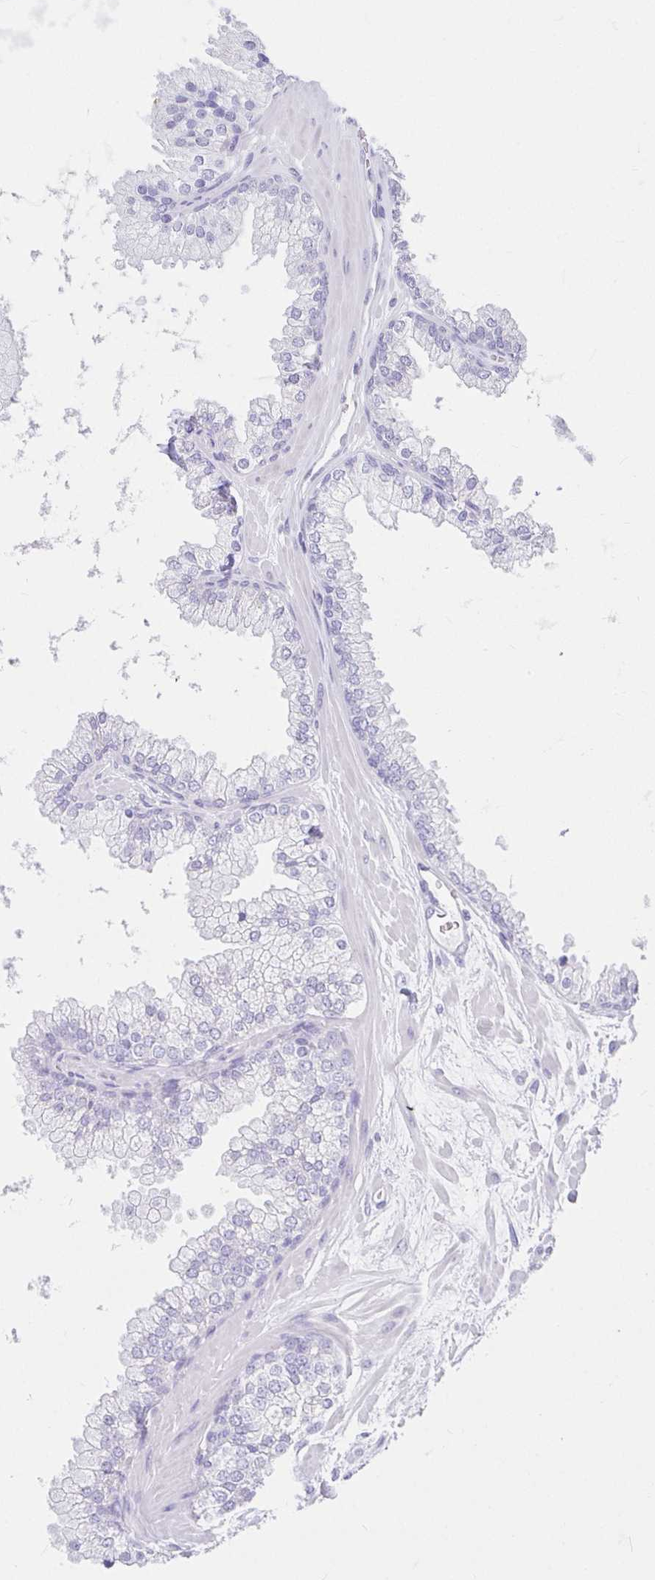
{"staining": {"intensity": "negative", "quantity": "none", "location": "none"}, "tissue": "prostate", "cell_type": "Glandular cells", "image_type": "normal", "snomed": [{"axis": "morphology", "description": "Normal tissue, NOS"}, {"axis": "topography", "description": "Prostate"}, {"axis": "topography", "description": "Peripheral nerve tissue"}], "caption": "A photomicrograph of prostate stained for a protein displays no brown staining in glandular cells.", "gene": "VGLL1", "patient": {"sex": "male", "age": 61}}